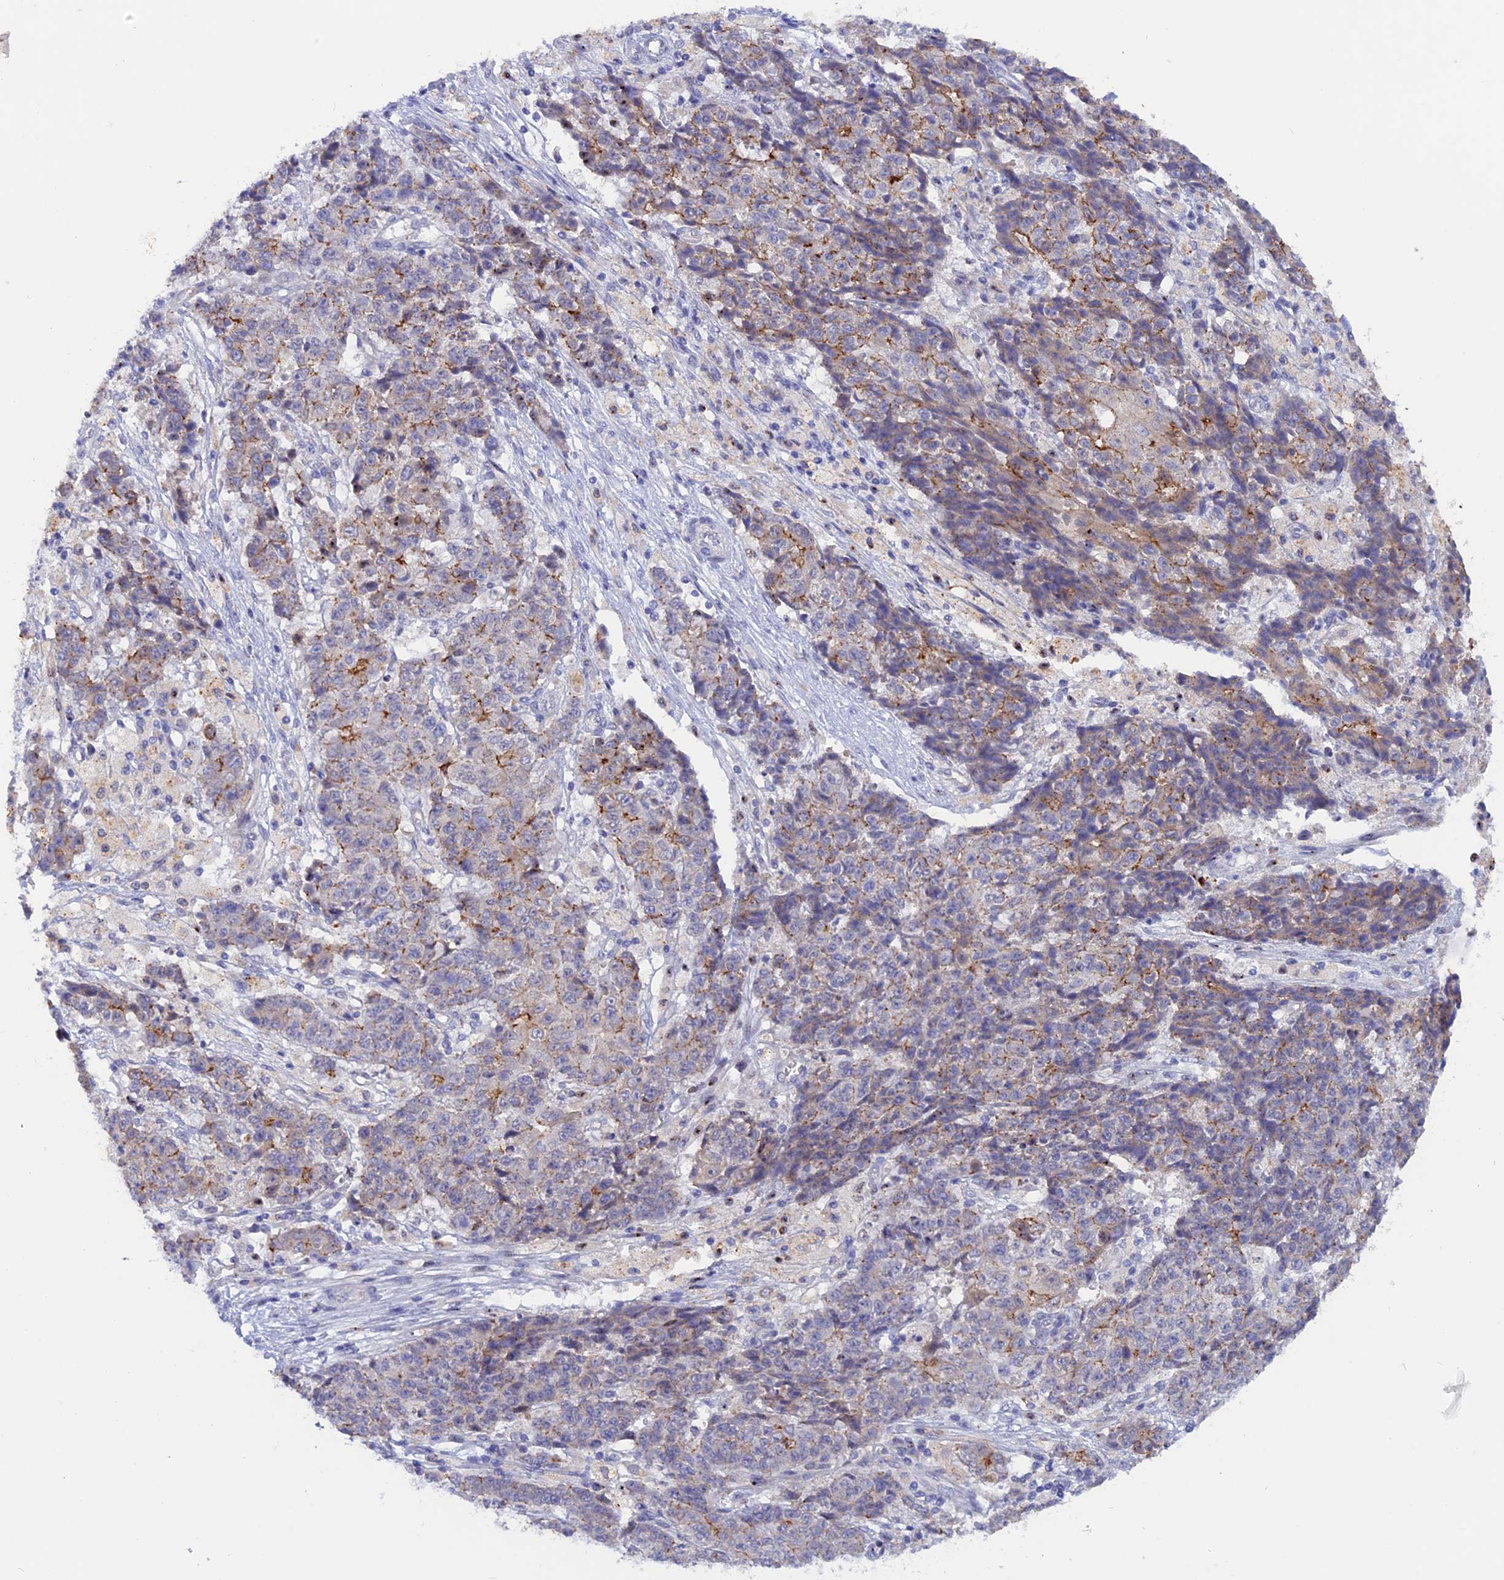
{"staining": {"intensity": "moderate", "quantity": "<25%", "location": "cytoplasmic/membranous"}, "tissue": "ovarian cancer", "cell_type": "Tumor cells", "image_type": "cancer", "snomed": [{"axis": "morphology", "description": "Carcinoma, endometroid"}, {"axis": "topography", "description": "Ovary"}], "caption": "Approximately <25% of tumor cells in ovarian cancer (endometroid carcinoma) display moderate cytoplasmic/membranous protein positivity as visualized by brown immunohistochemical staining.", "gene": "GK5", "patient": {"sex": "female", "age": 42}}